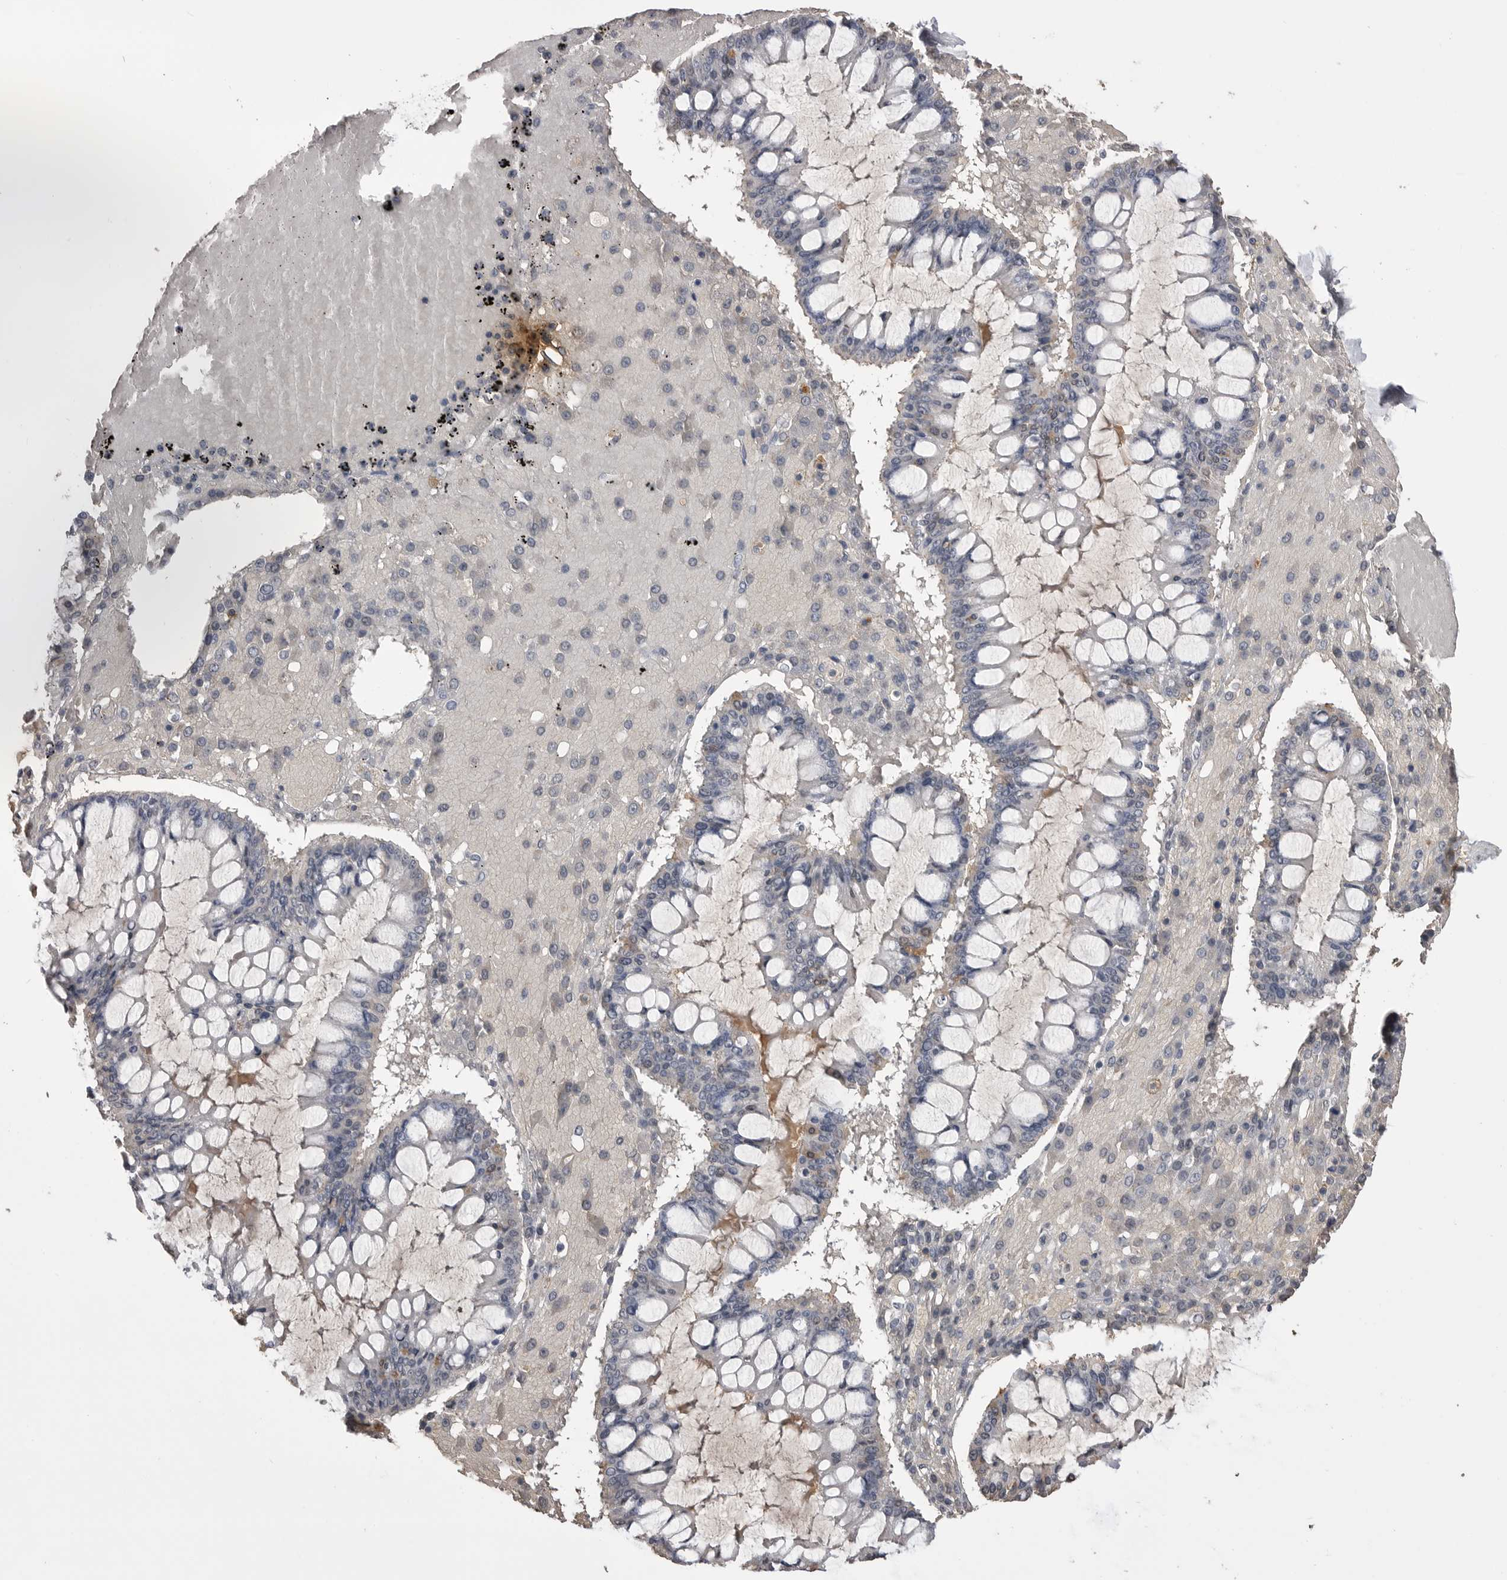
{"staining": {"intensity": "negative", "quantity": "none", "location": "none"}, "tissue": "ovarian cancer", "cell_type": "Tumor cells", "image_type": "cancer", "snomed": [{"axis": "morphology", "description": "Cystadenocarcinoma, mucinous, NOS"}, {"axis": "topography", "description": "Ovary"}], "caption": "This micrograph is of ovarian mucinous cystadenocarcinoma stained with immunohistochemistry (IHC) to label a protein in brown with the nuclei are counter-stained blue. There is no expression in tumor cells.", "gene": "AHSG", "patient": {"sex": "female", "age": 73}}